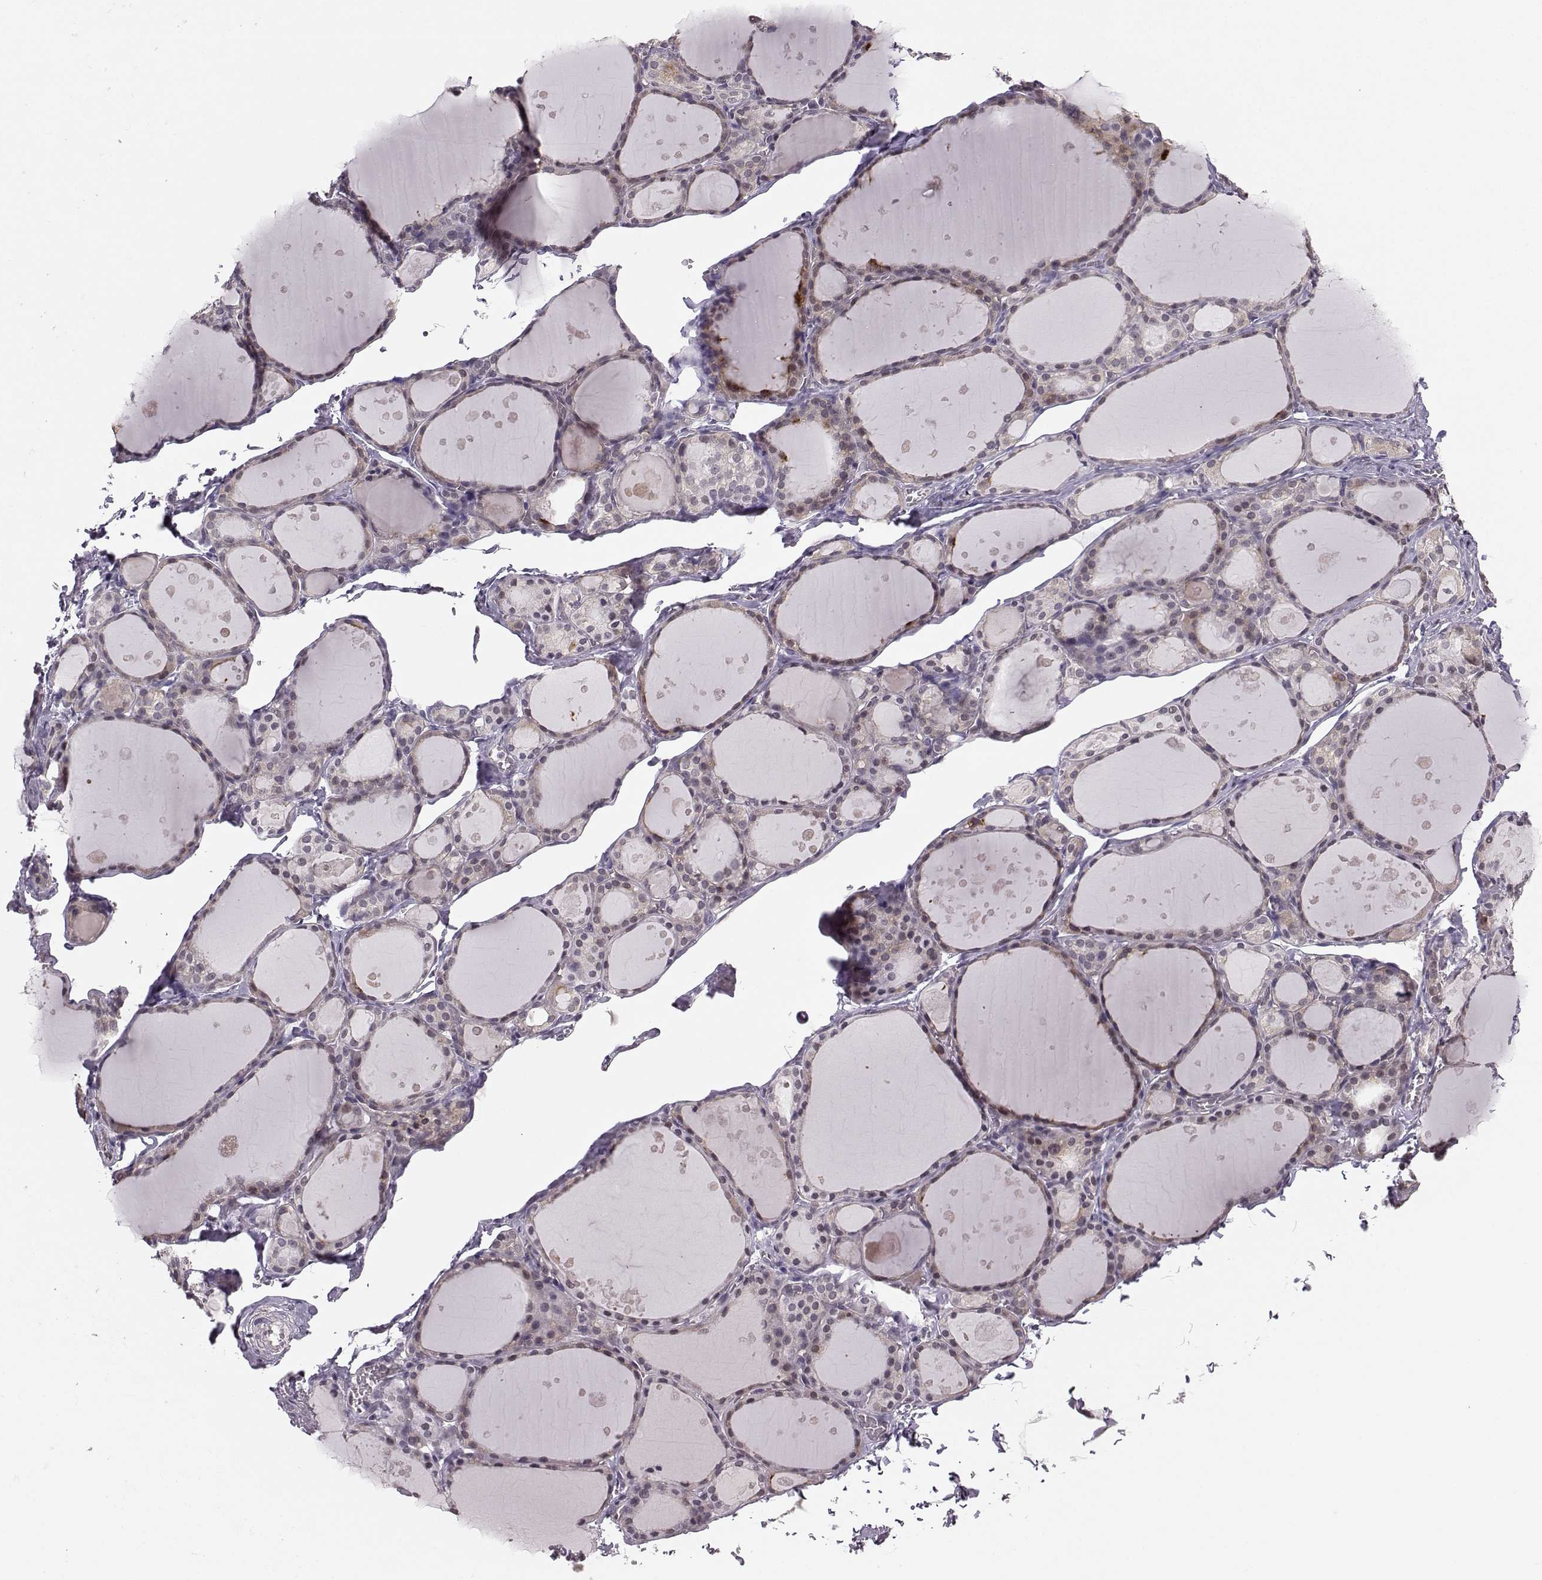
{"staining": {"intensity": "negative", "quantity": "none", "location": "none"}, "tissue": "thyroid gland", "cell_type": "Glandular cells", "image_type": "normal", "snomed": [{"axis": "morphology", "description": "Normal tissue, NOS"}, {"axis": "topography", "description": "Thyroid gland"}], "caption": "An IHC photomicrograph of benign thyroid gland is shown. There is no staining in glandular cells of thyroid gland. (Immunohistochemistry, brightfield microscopy, high magnification).", "gene": "PKP2", "patient": {"sex": "male", "age": 68}}